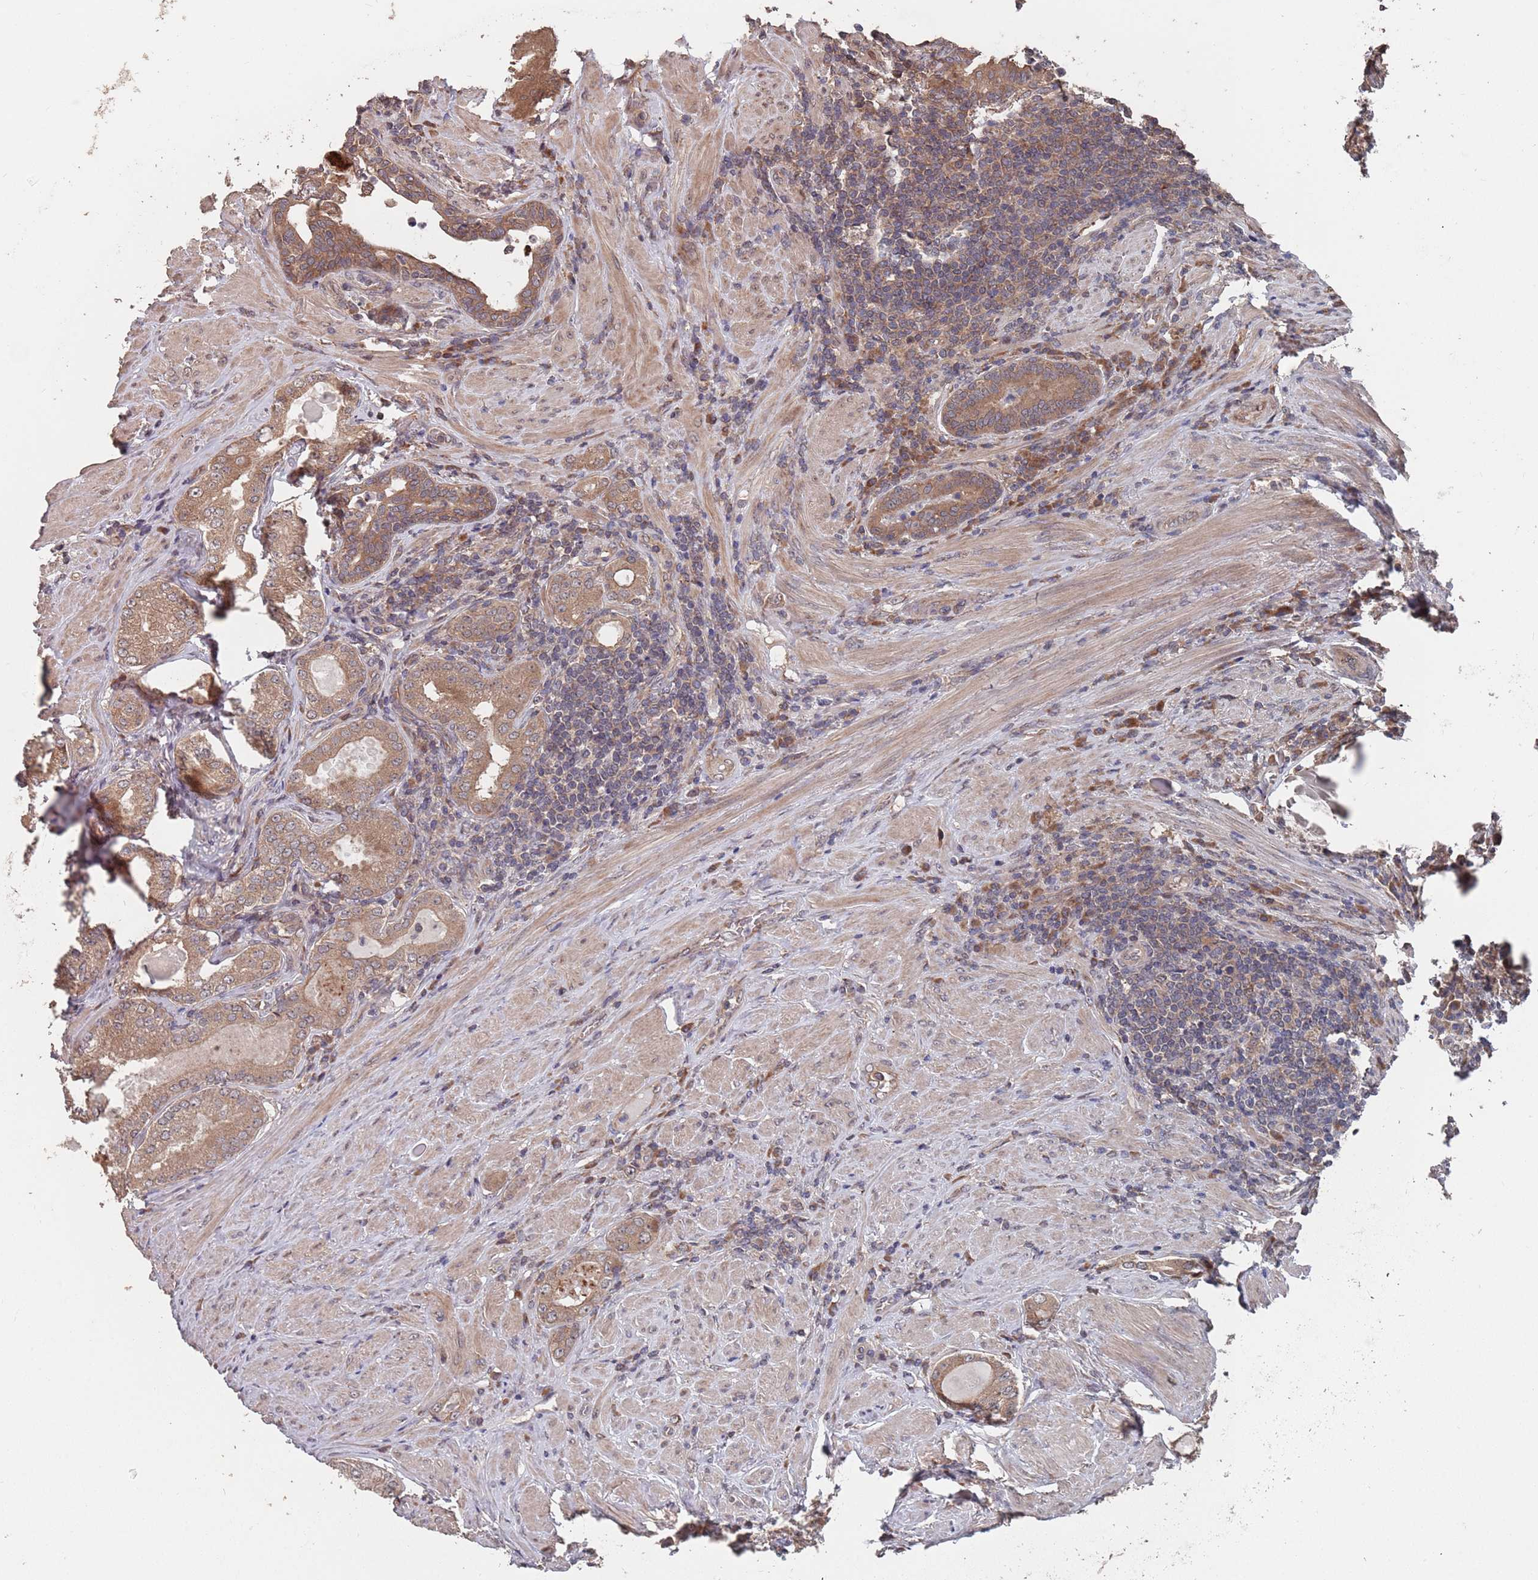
{"staining": {"intensity": "moderate", "quantity": ">75%", "location": "cytoplasmic/membranous"}, "tissue": "prostate cancer", "cell_type": "Tumor cells", "image_type": "cancer", "snomed": [{"axis": "morphology", "description": "Adenocarcinoma, Low grade"}, {"axis": "topography", "description": "Prostate"}], "caption": "Protein expression analysis of prostate low-grade adenocarcinoma demonstrates moderate cytoplasmic/membranous staining in approximately >75% of tumor cells. The protein is stained brown, and the nuclei are stained in blue (DAB IHC with brightfield microscopy, high magnification).", "gene": "UNC45A", "patient": {"sex": "male", "age": 68}}